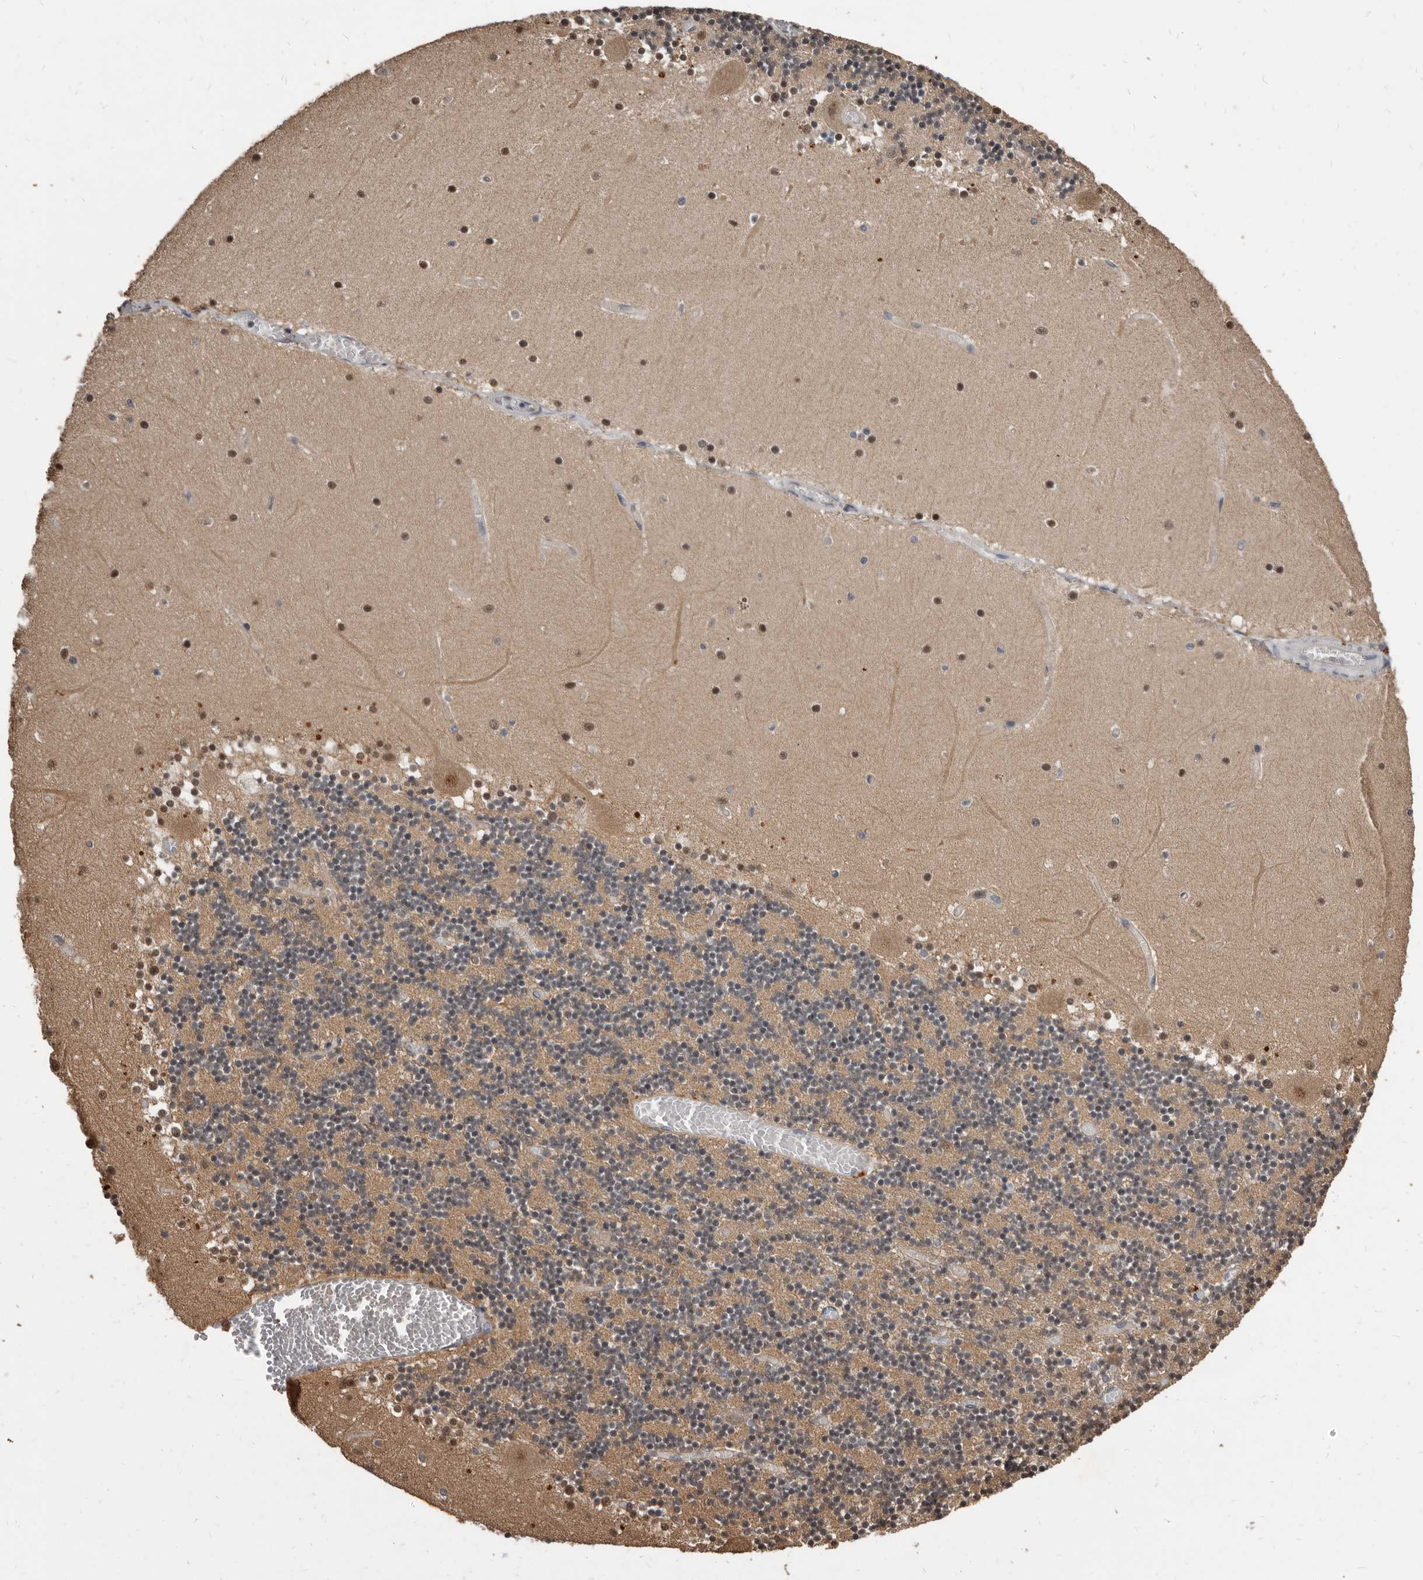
{"staining": {"intensity": "moderate", "quantity": "25%-75%", "location": "cytoplasmic/membranous"}, "tissue": "cerebellum", "cell_type": "Cells in granular layer", "image_type": "normal", "snomed": [{"axis": "morphology", "description": "Normal tissue, NOS"}, {"axis": "topography", "description": "Cerebellum"}], "caption": "Immunohistochemistry micrograph of normal cerebellum: cerebellum stained using immunohistochemistry (IHC) exhibits medium levels of moderate protein expression localized specifically in the cytoplasmic/membranous of cells in granular layer, appearing as a cytoplasmic/membranous brown color.", "gene": "AHR", "patient": {"sex": "female", "age": 28}}